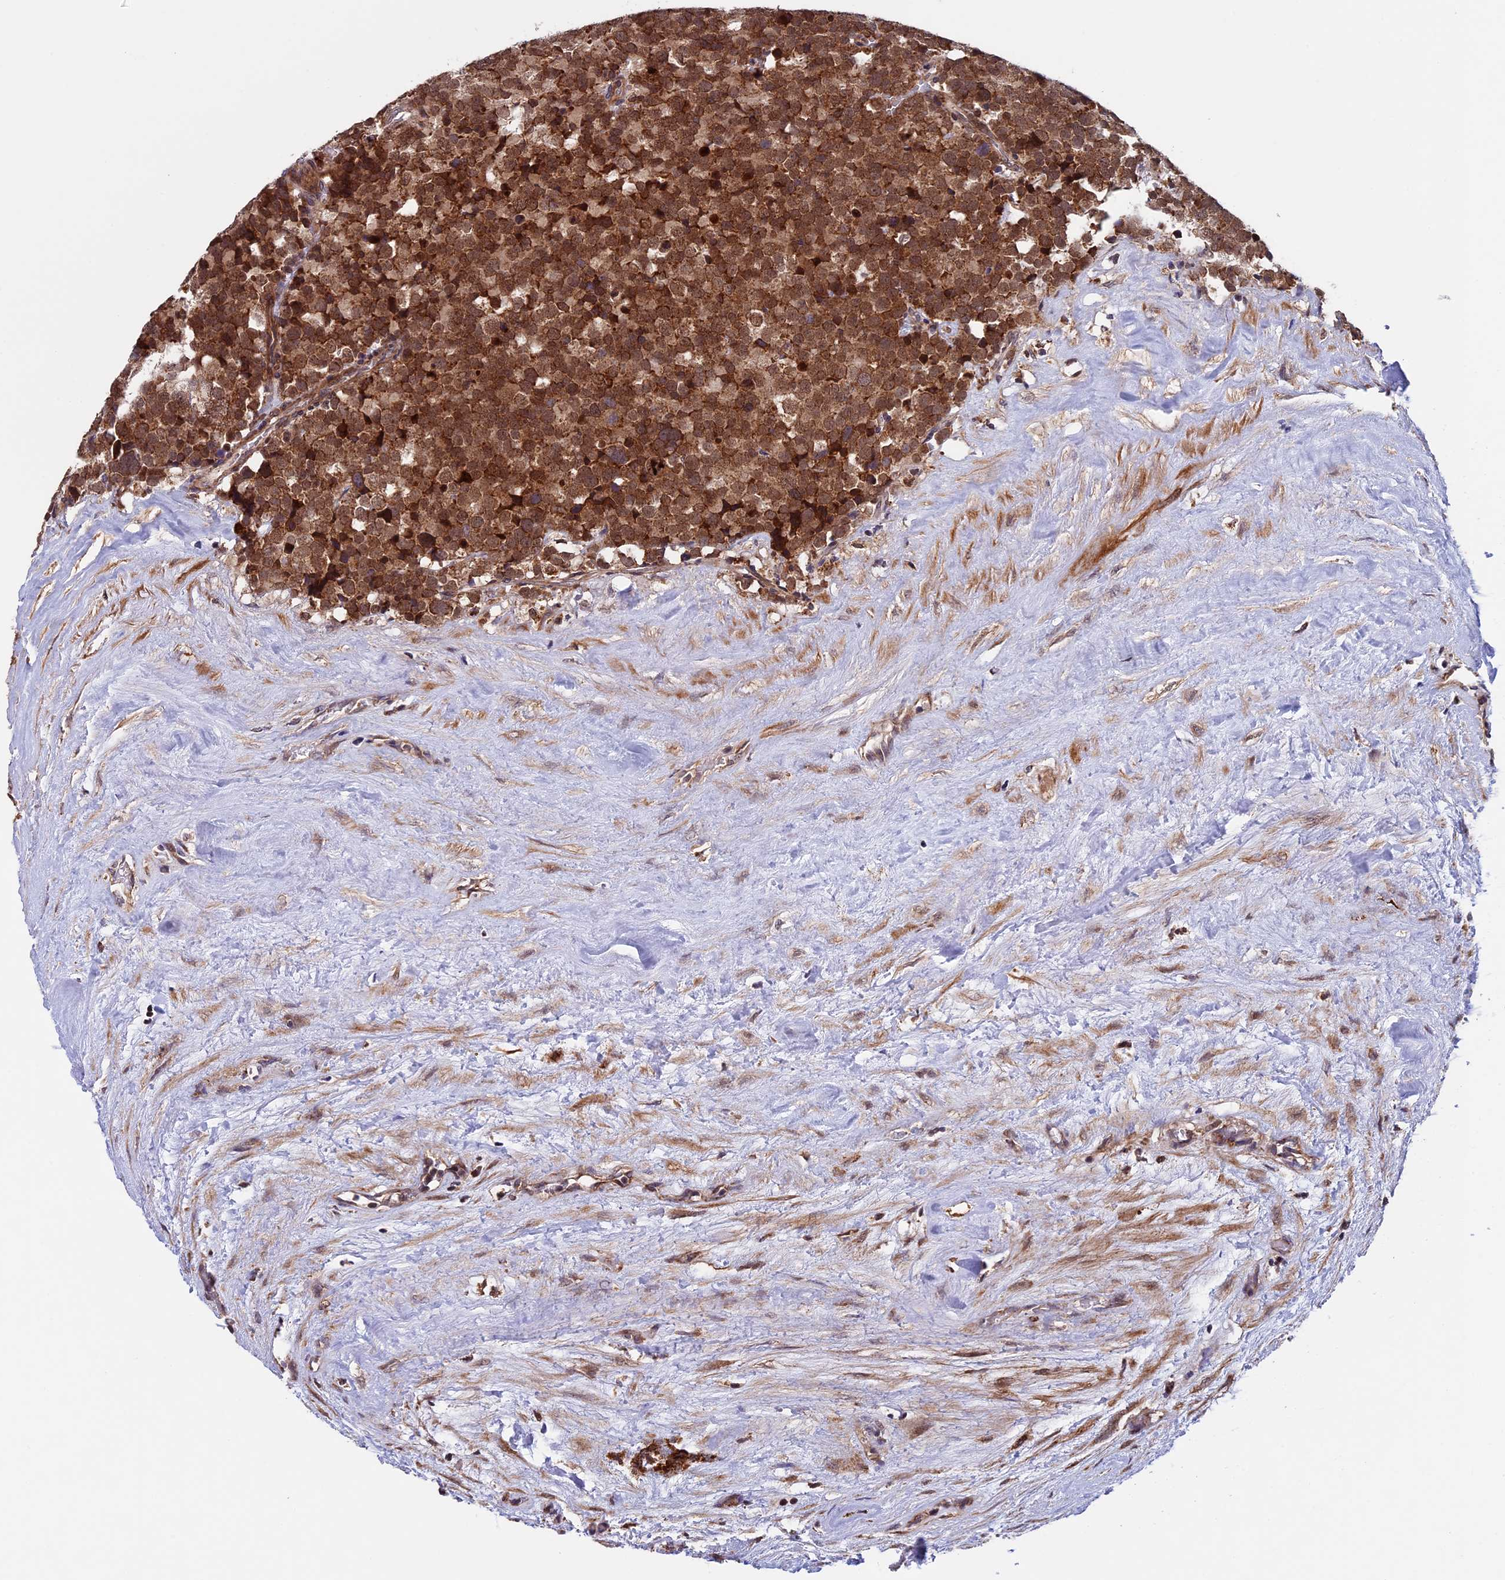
{"staining": {"intensity": "strong", "quantity": ">75%", "location": "cytoplasmic/membranous"}, "tissue": "testis cancer", "cell_type": "Tumor cells", "image_type": "cancer", "snomed": [{"axis": "morphology", "description": "Seminoma, NOS"}, {"axis": "topography", "description": "Testis"}], "caption": "The histopathology image shows a brown stain indicating the presence of a protein in the cytoplasmic/membranous of tumor cells in seminoma (testis).", "gene": "RNF17", "patient": {"sex": "male", "age": 71}}